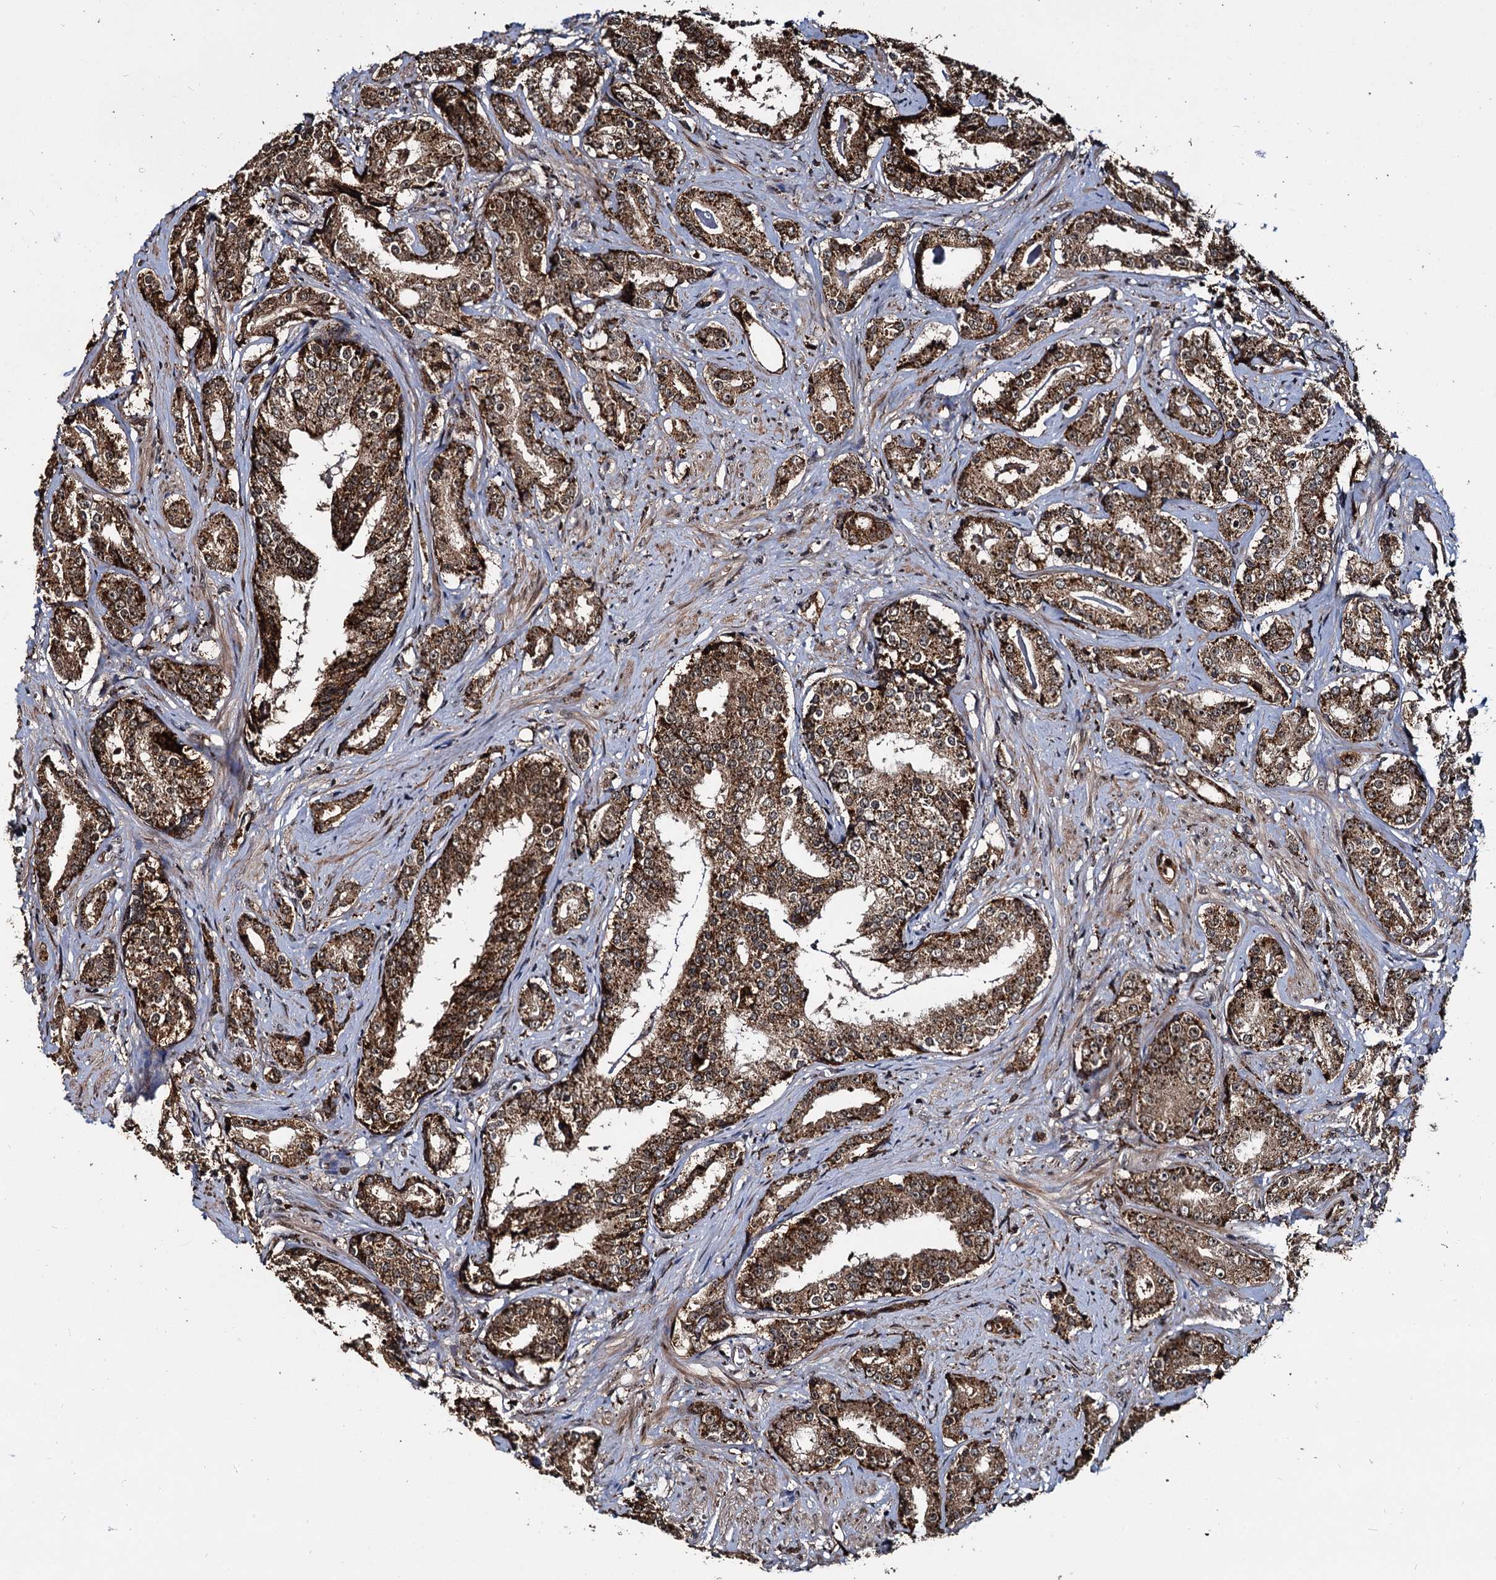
{"staining": {"intensity": "strong", "quantity": ">75%", "location": "cytoplasmic/membranous"}, "tissue": "prostate cancer", "cell_type": "Tumor cells", "image_type": "cancer", "snomed": [{"axis": "morphology", "description": "Adenocarcinoma, High grade"}, {"axis": "topography", "description": "Prostate"}], "caption": "Immunohistochemistry (IHC) histopathology image of neoplastic tissue: human prostate cancer (adenocarcinoma (high-grade)) stained using immunohistochemistry (IHC) demonstrates high levels of strong protein expression localized specifically in the cytoplasmic/membranous of tumor cells, appearing as a cytoplasmic/membranous brown color.", "gene": "CEP192", "patient": {"sex": "male", "age": 58}}